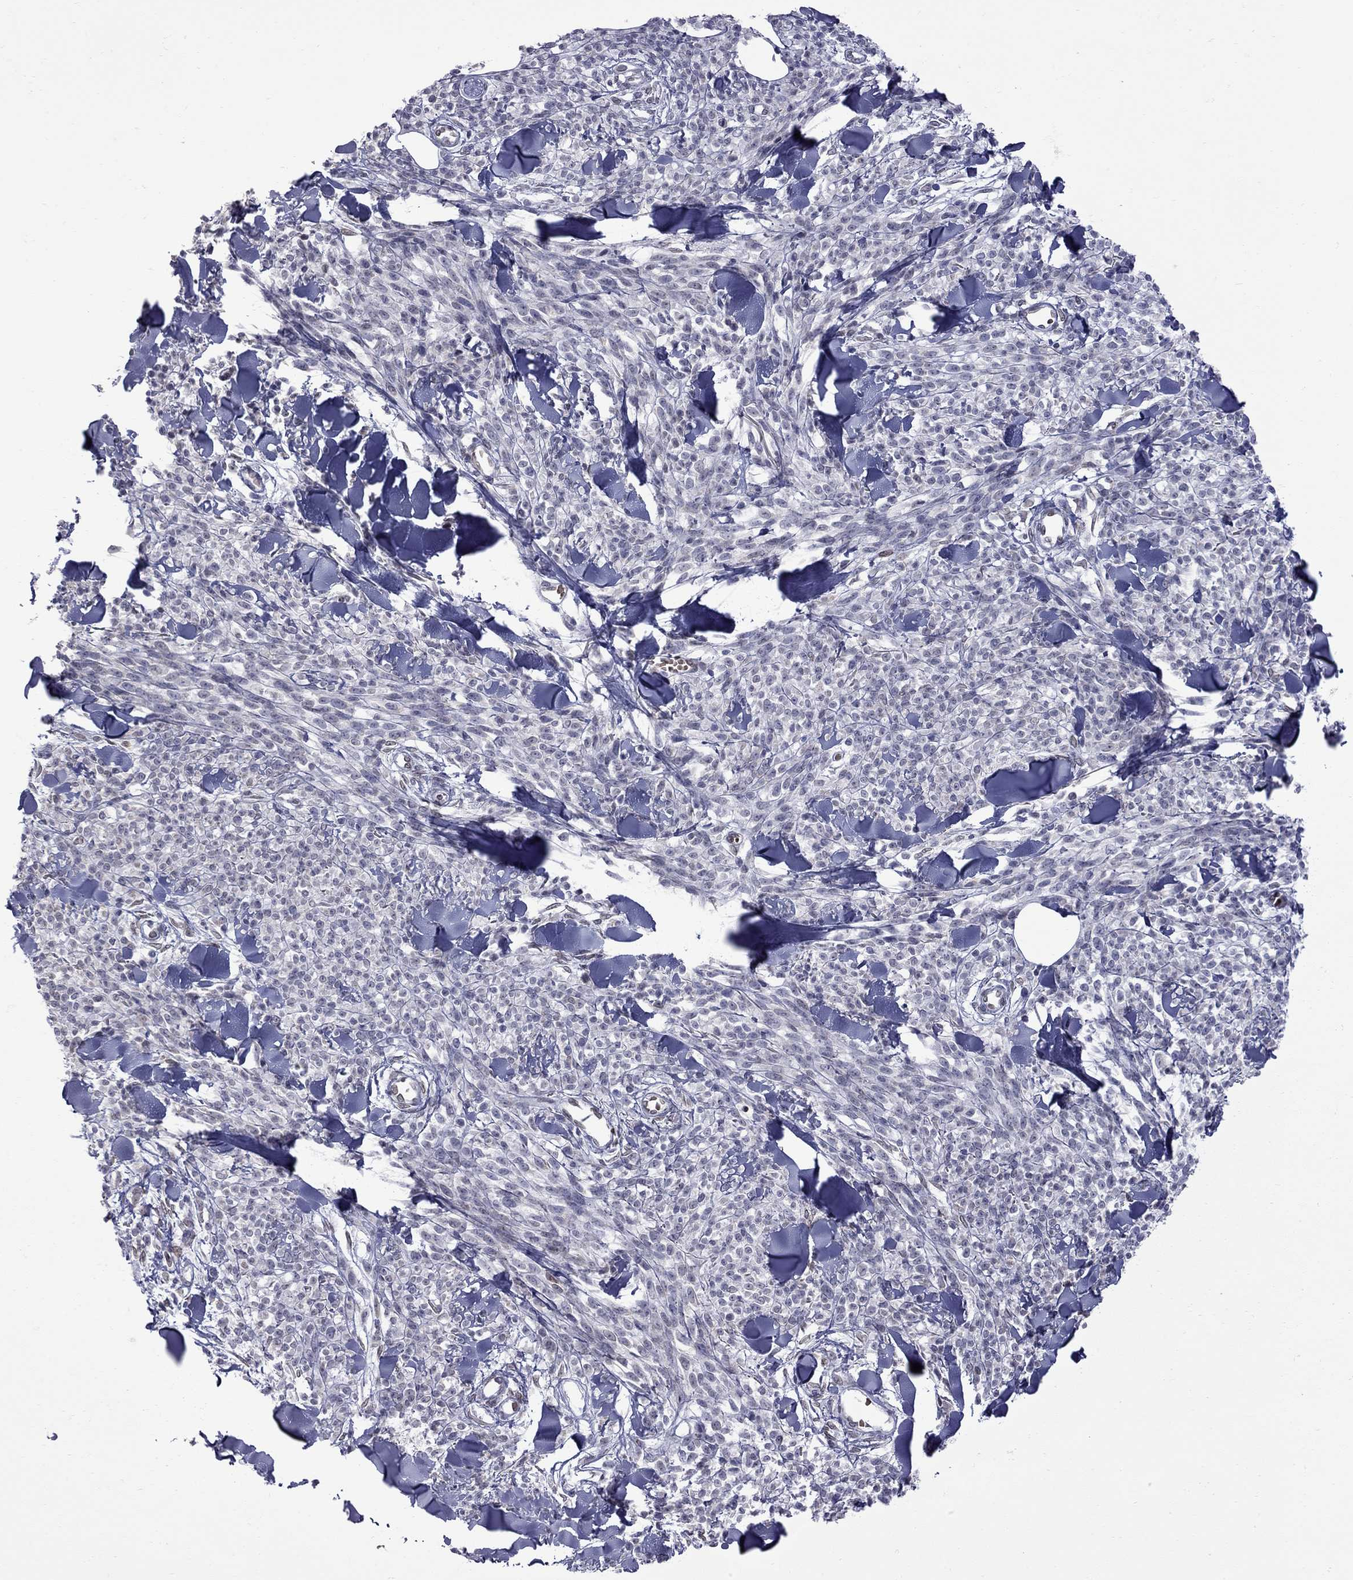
{"staining": {"intensity": "negative", "quantity": "none", "location": "none"}, "tissue": "melanoma", "cell_type": "Tumor cells", "image_type": "cancer", "snomed": [{"axis": "morphology", "description": "Malignant melanoma, NOS"}, {"axis": "topography", "description": "Skin"}, {"axis": "topography", "description": "Skin of trunk"}], "caption": "Immunohistochemistry of malignant melanoma reveals no expression in tumor cells.", "gene": "CLTCL1", "patient": {"sex": "male", "age": 74}}